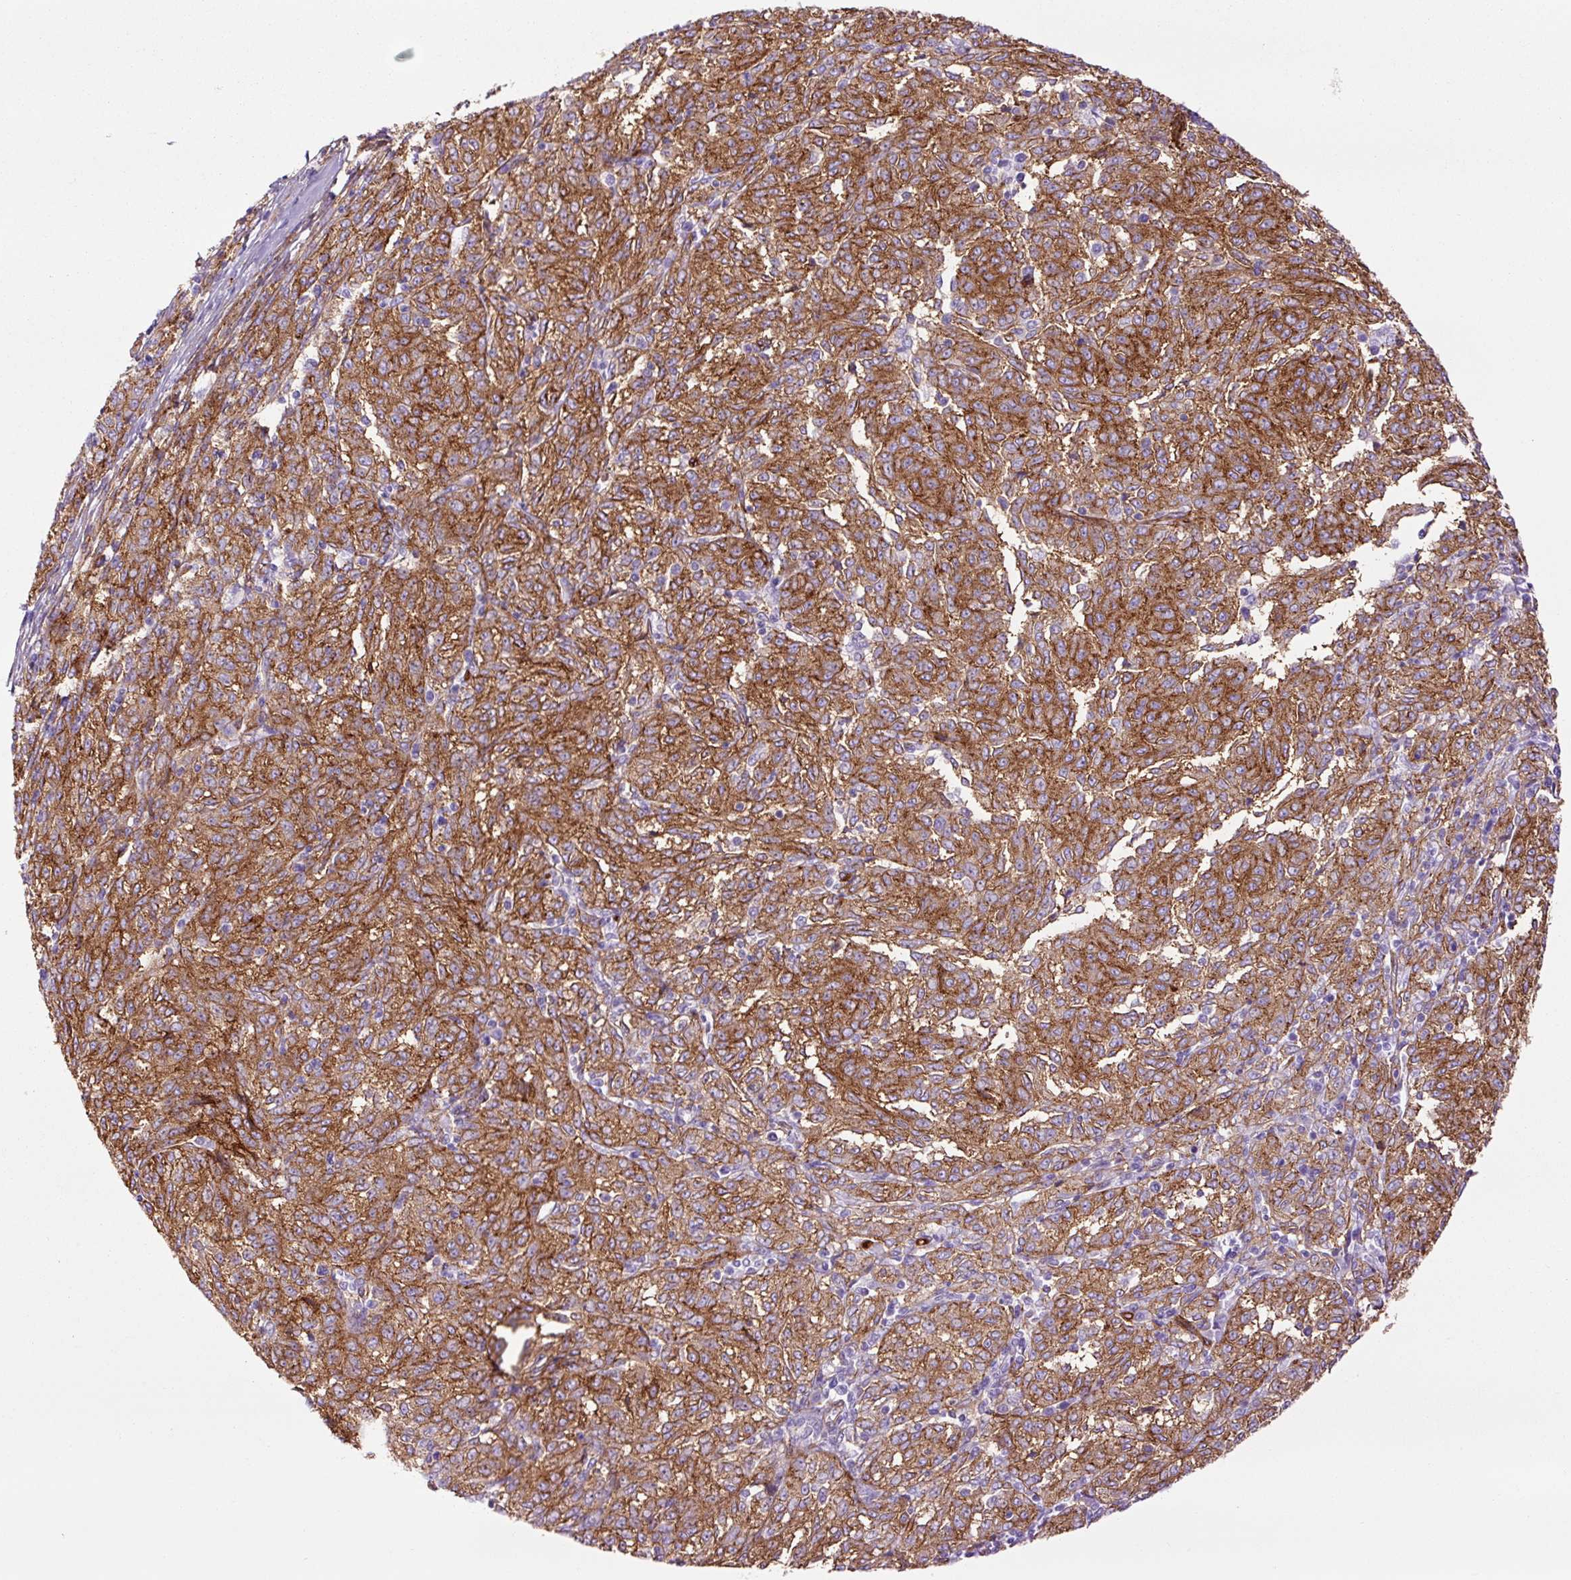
{"staining": {"intensity": "strong", "quantity": "25%-75%", "location": "cytoplasmic/membranous"}, "tissue": "melanoma", "cell_type": "Tumor cells", "image_type": "cancer", "snomed": [{"axis": "morphology", "description": "Malignant melanoma, NOS"}, {"axis": "topography", "description": "Skin"}], "caption": "Malignant melanoma stained with DAB IHC shows high levels of strong cytoplasmic/membranous positivity in about 25%-75% of tumor cells.", "gene": "CAV1", "patient": {"sex": "female", "age": 72}}